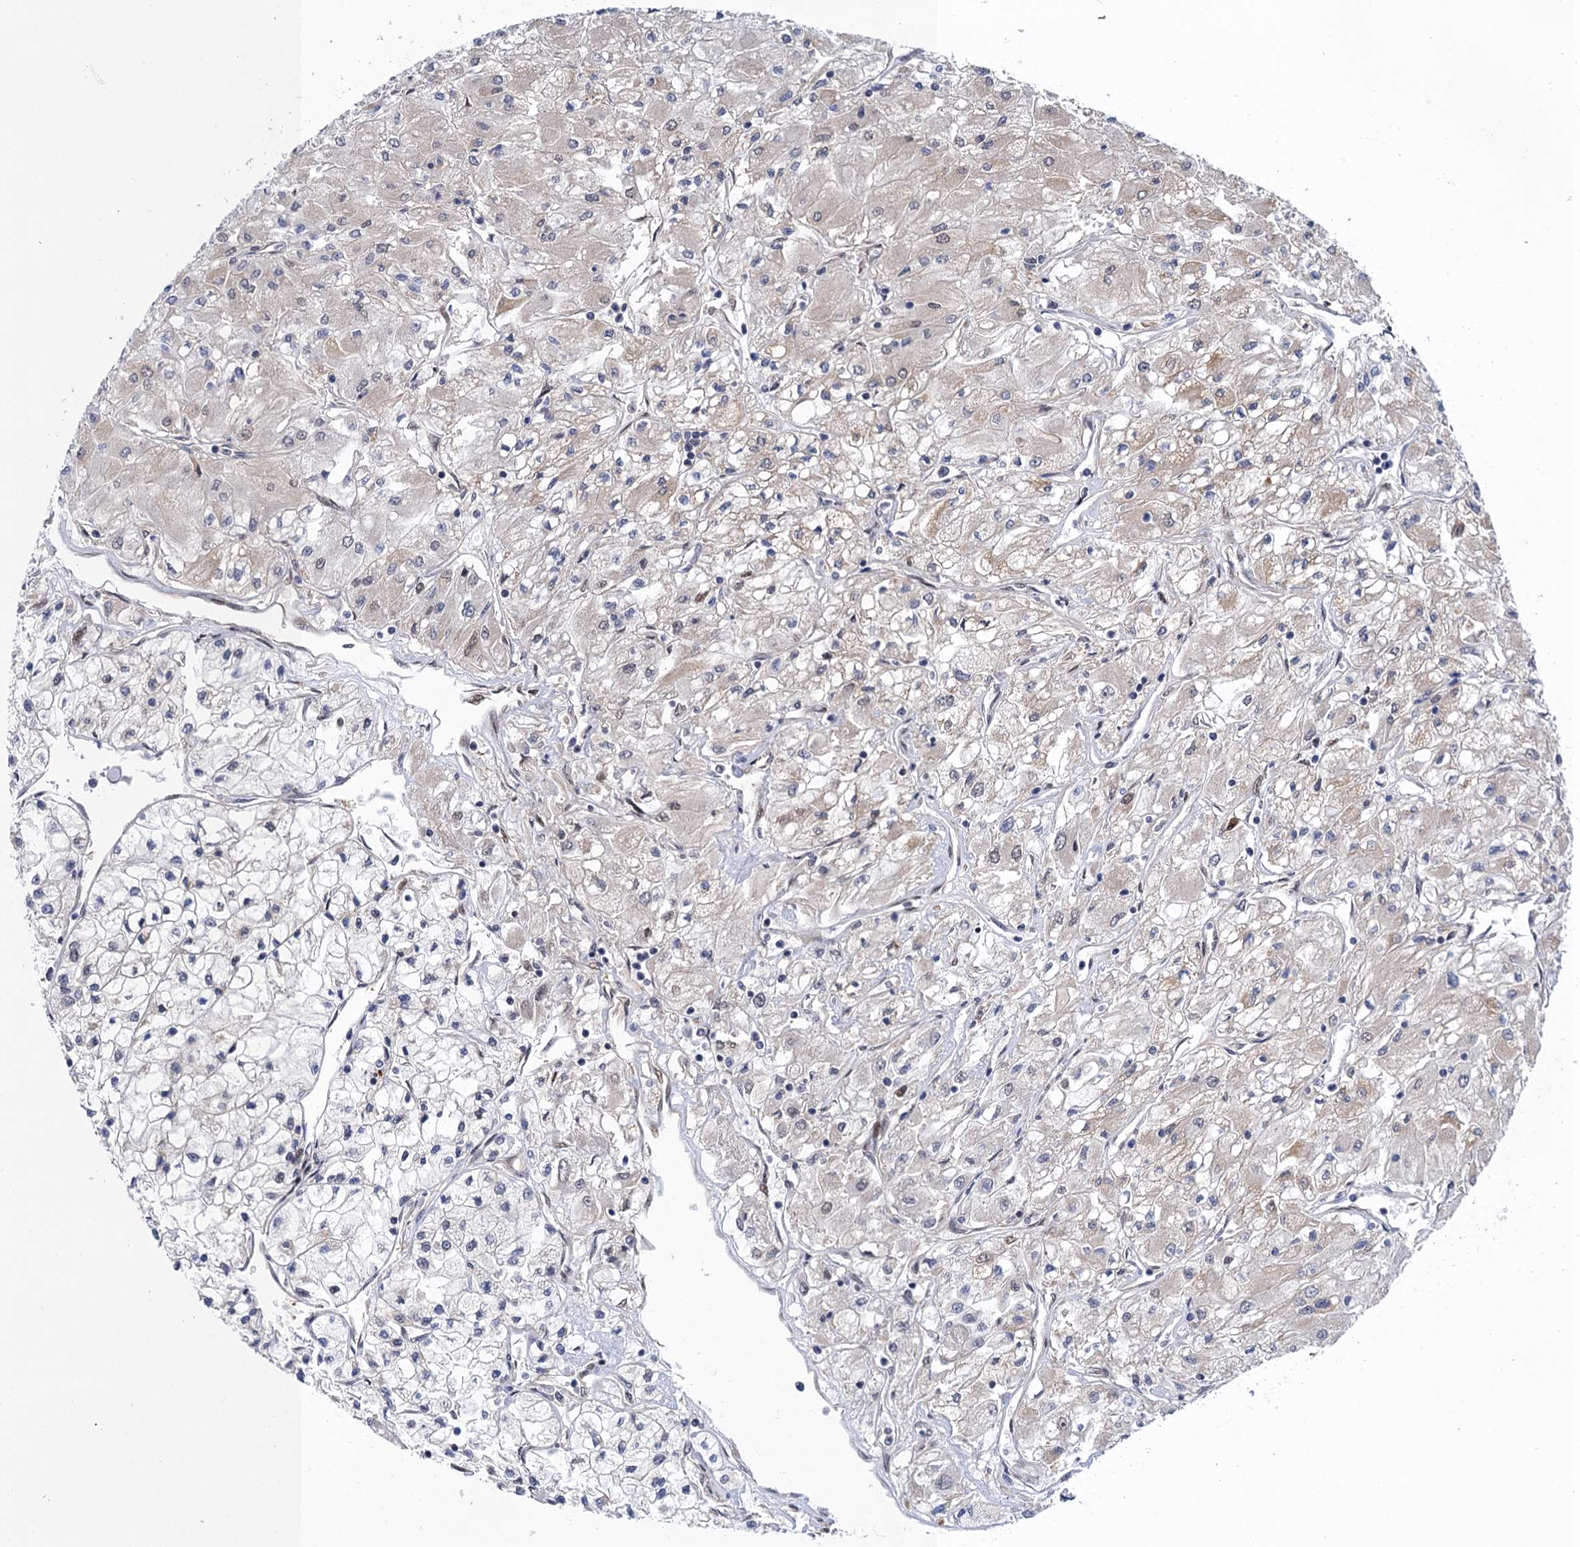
{"staining": {"intensity": "negative", "quantity": "none", "location": "none"}, "tissue": "renal cancer", "cell_type": "Tumor cells", "image_type": "cancer", "snomed": [{"axis": "morphology", "description": "Adenocarcinoma, NOS"}, {"axis": "topography", "description": "Kidney"}], "caption": "Protein analysis of renal cancer reveals no significant positivity in tumor cells.", "gene": "NEK8", "patient": {"sex": "male", "age": 80}}